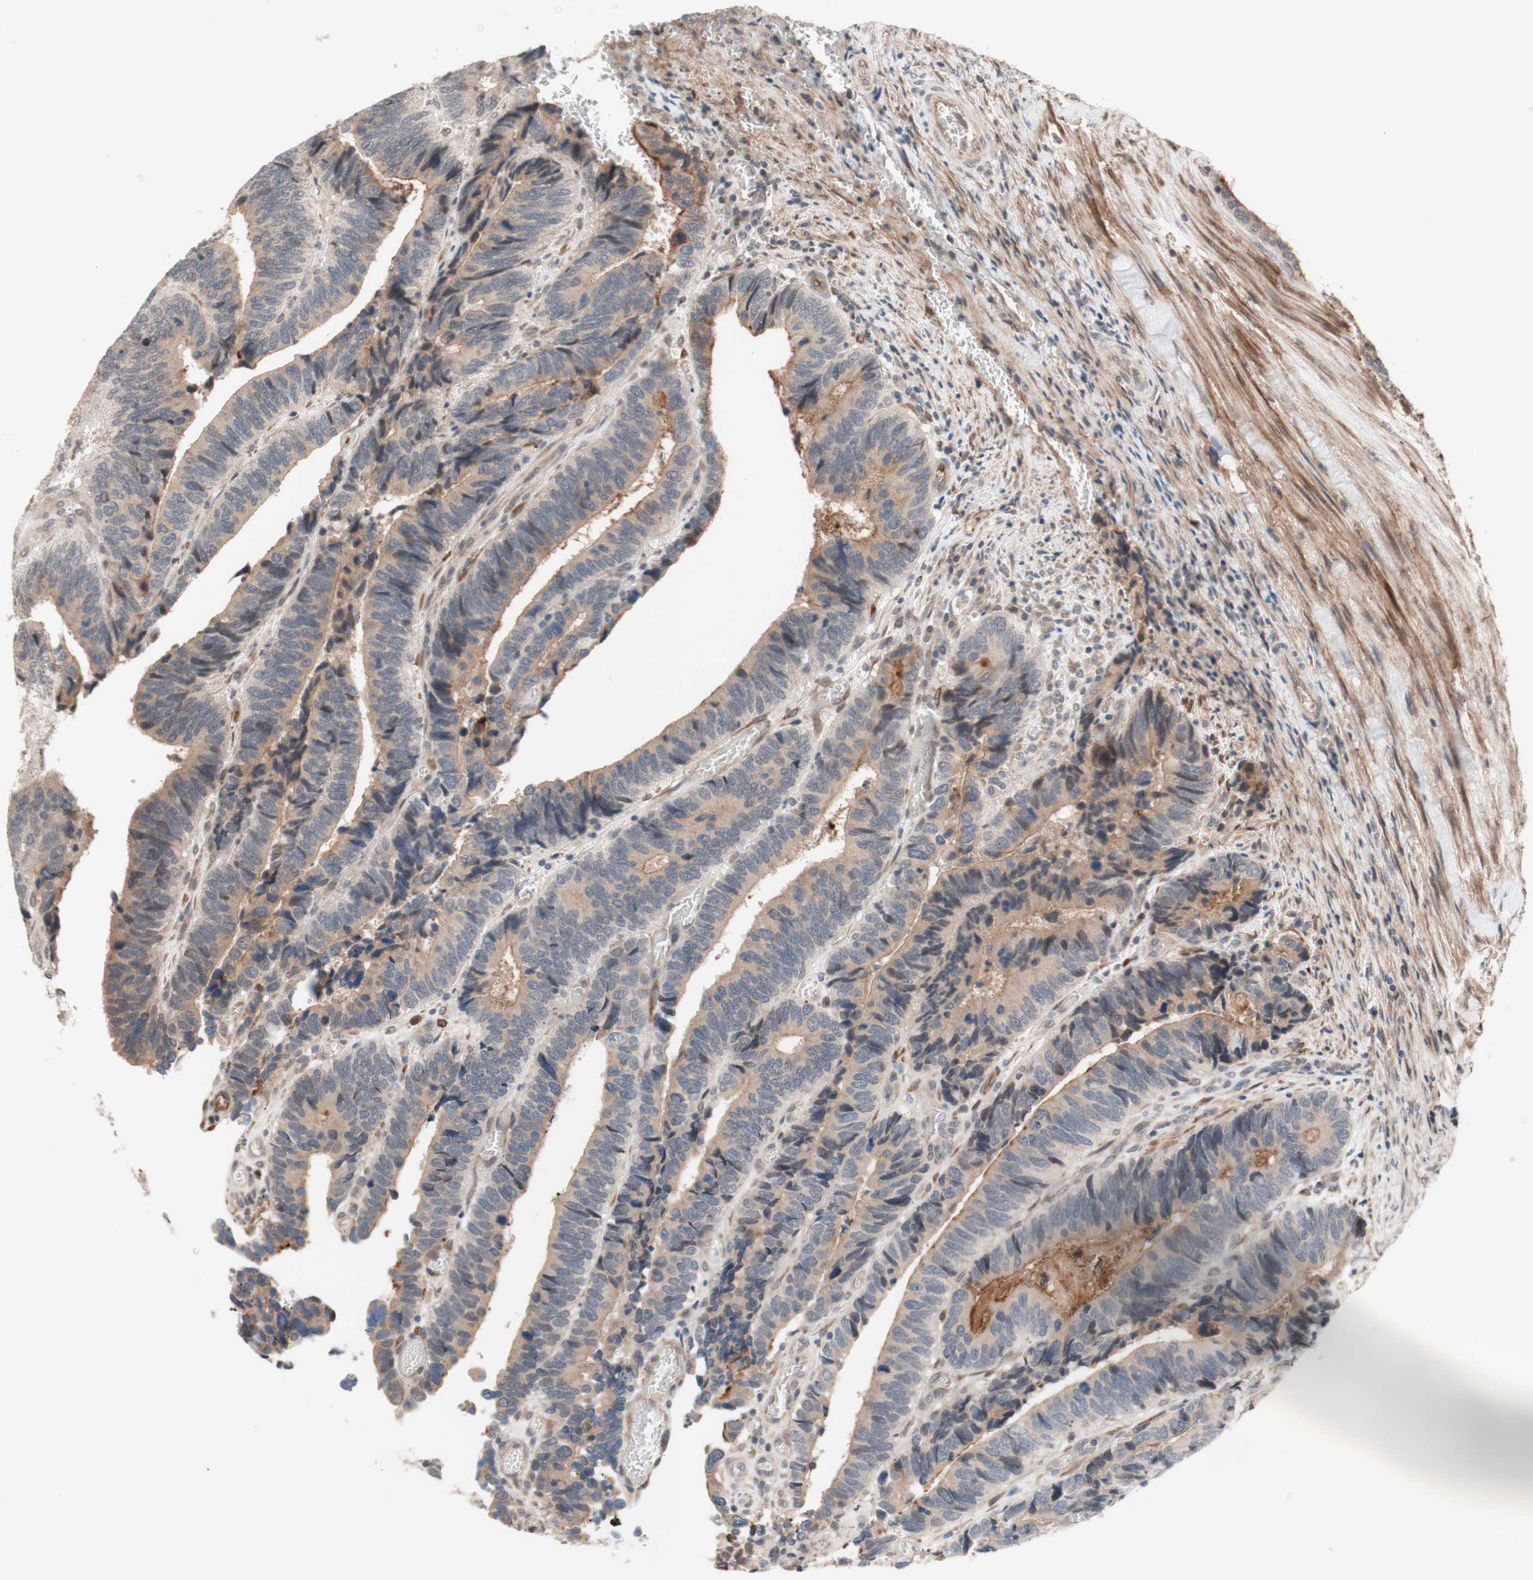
{"staining": {"intensity": "weak", "quantity": ">75%", "location": "cytoplasmic/membranous"}, "tissue": "colorectal cancer", "cell_type": "Tumor cells", "image_type": "cancer", "snomed": [{"axis": "morphology", "description": "Adenocarcinoma, NOS"}, {"axis": "topography", "description": "Colon"}], "caption": "Immunohistochemistry (IHC) (DAB) staining of human colorectal adenocarcinoma shows weak cytoplasmic/membranous protein staining in approximately >75% of tumor cells. (IHC, brightfield microscopy, high magnification).", "gene": "CD55", "patient": {"sex": "male", "age": 72}}